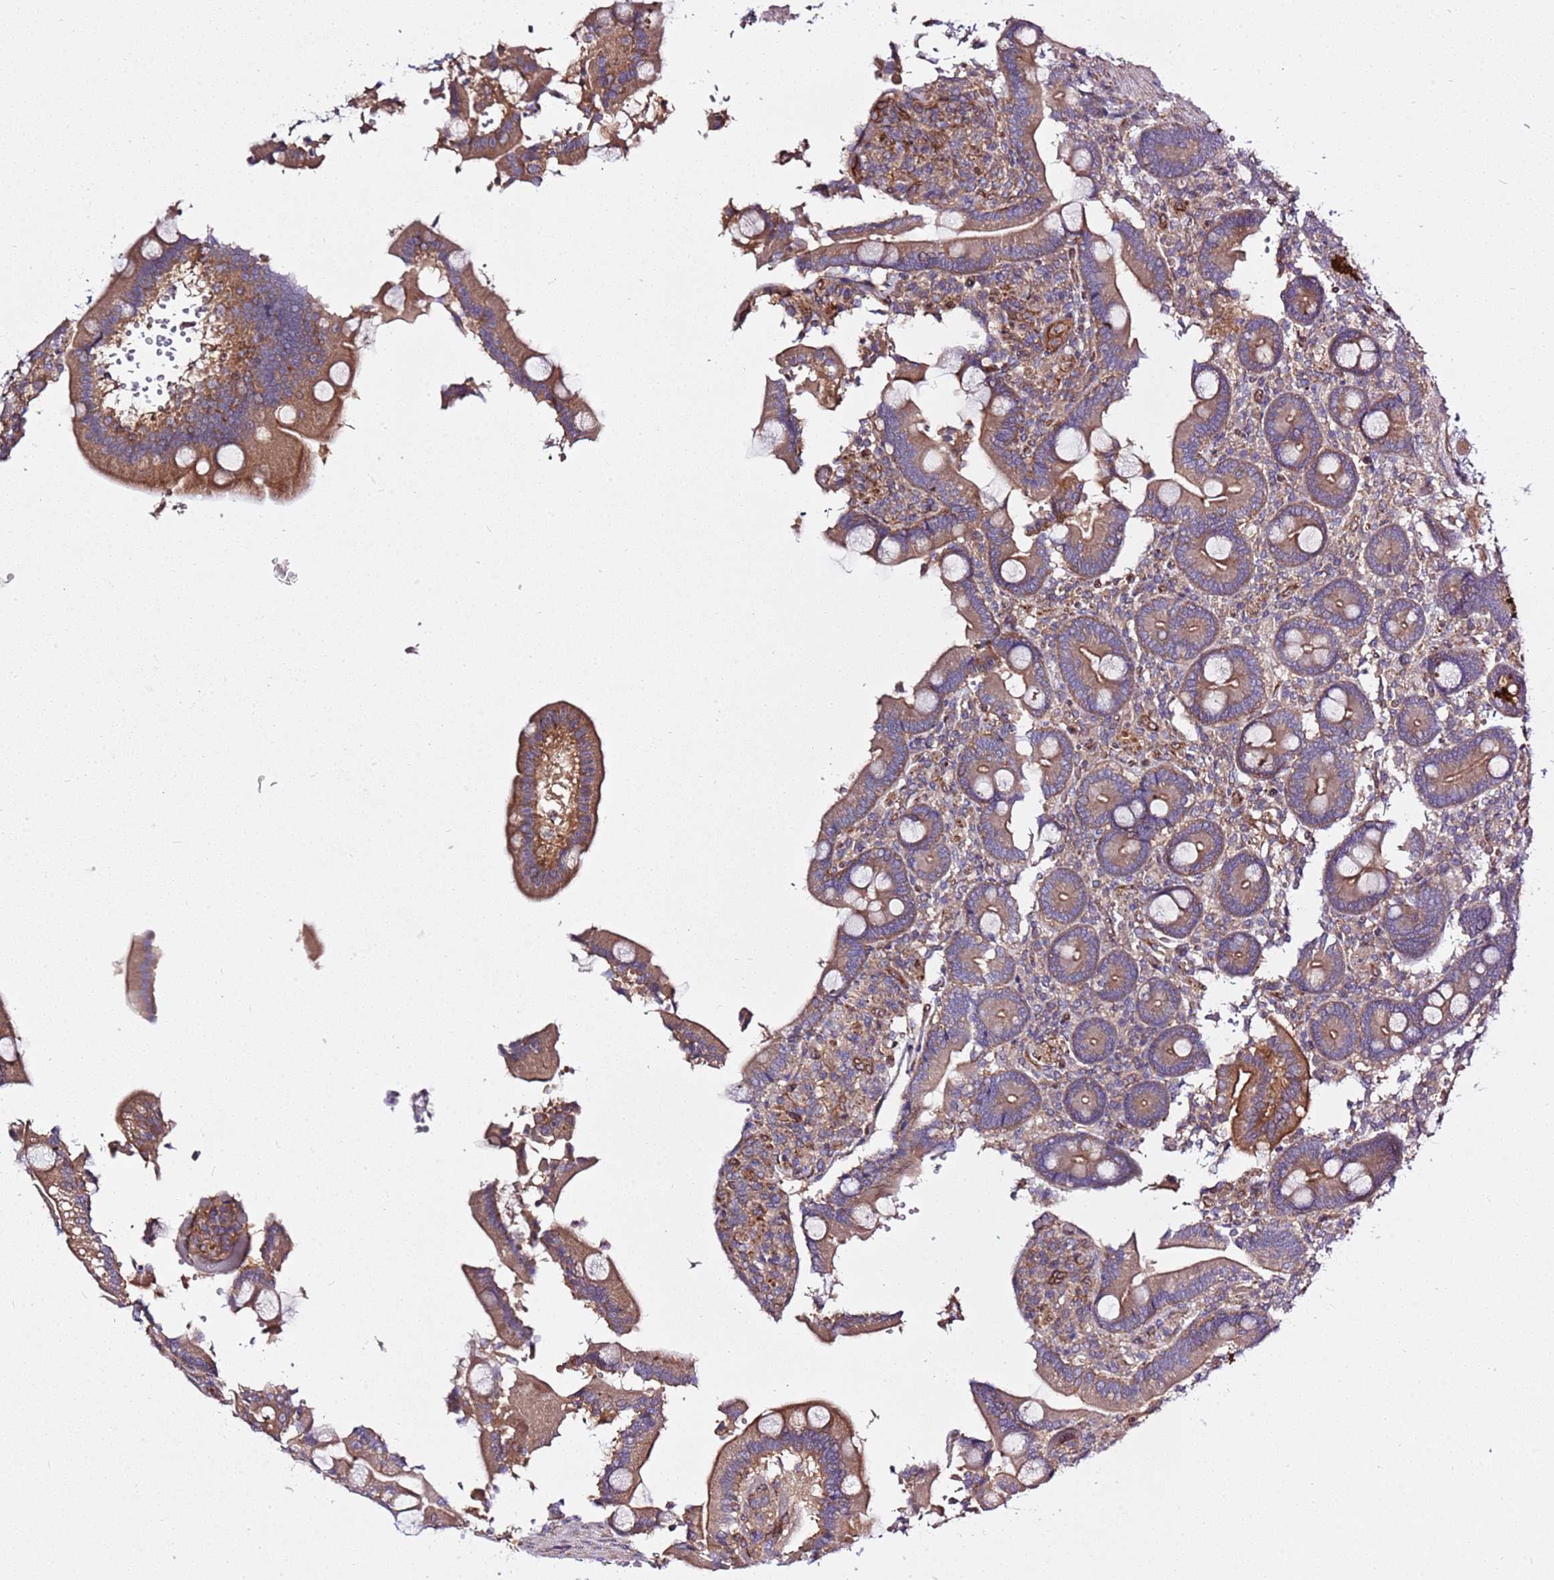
{"staining": {"intensity": "moderate", "quantity": ">75%", "location": "cytoplasmic/membranous"}, "tissue": "duodenum", "cell_type": "Glandular cells", "image_type": "normal", "snomed": [{"axis": "morphology", "description": "Normal tissue, NOS"}, {"axis": "topography", "description": "Duodenum"}], "caption": "IHC image of benign duodenum stained for a protein (brown), which demonstrates medium levels of moderate cytoplasmic/membranous expression in about >75% of glandular cells.", "gene": "GNL1", "patient": {"sex": "female", "age": 62}}